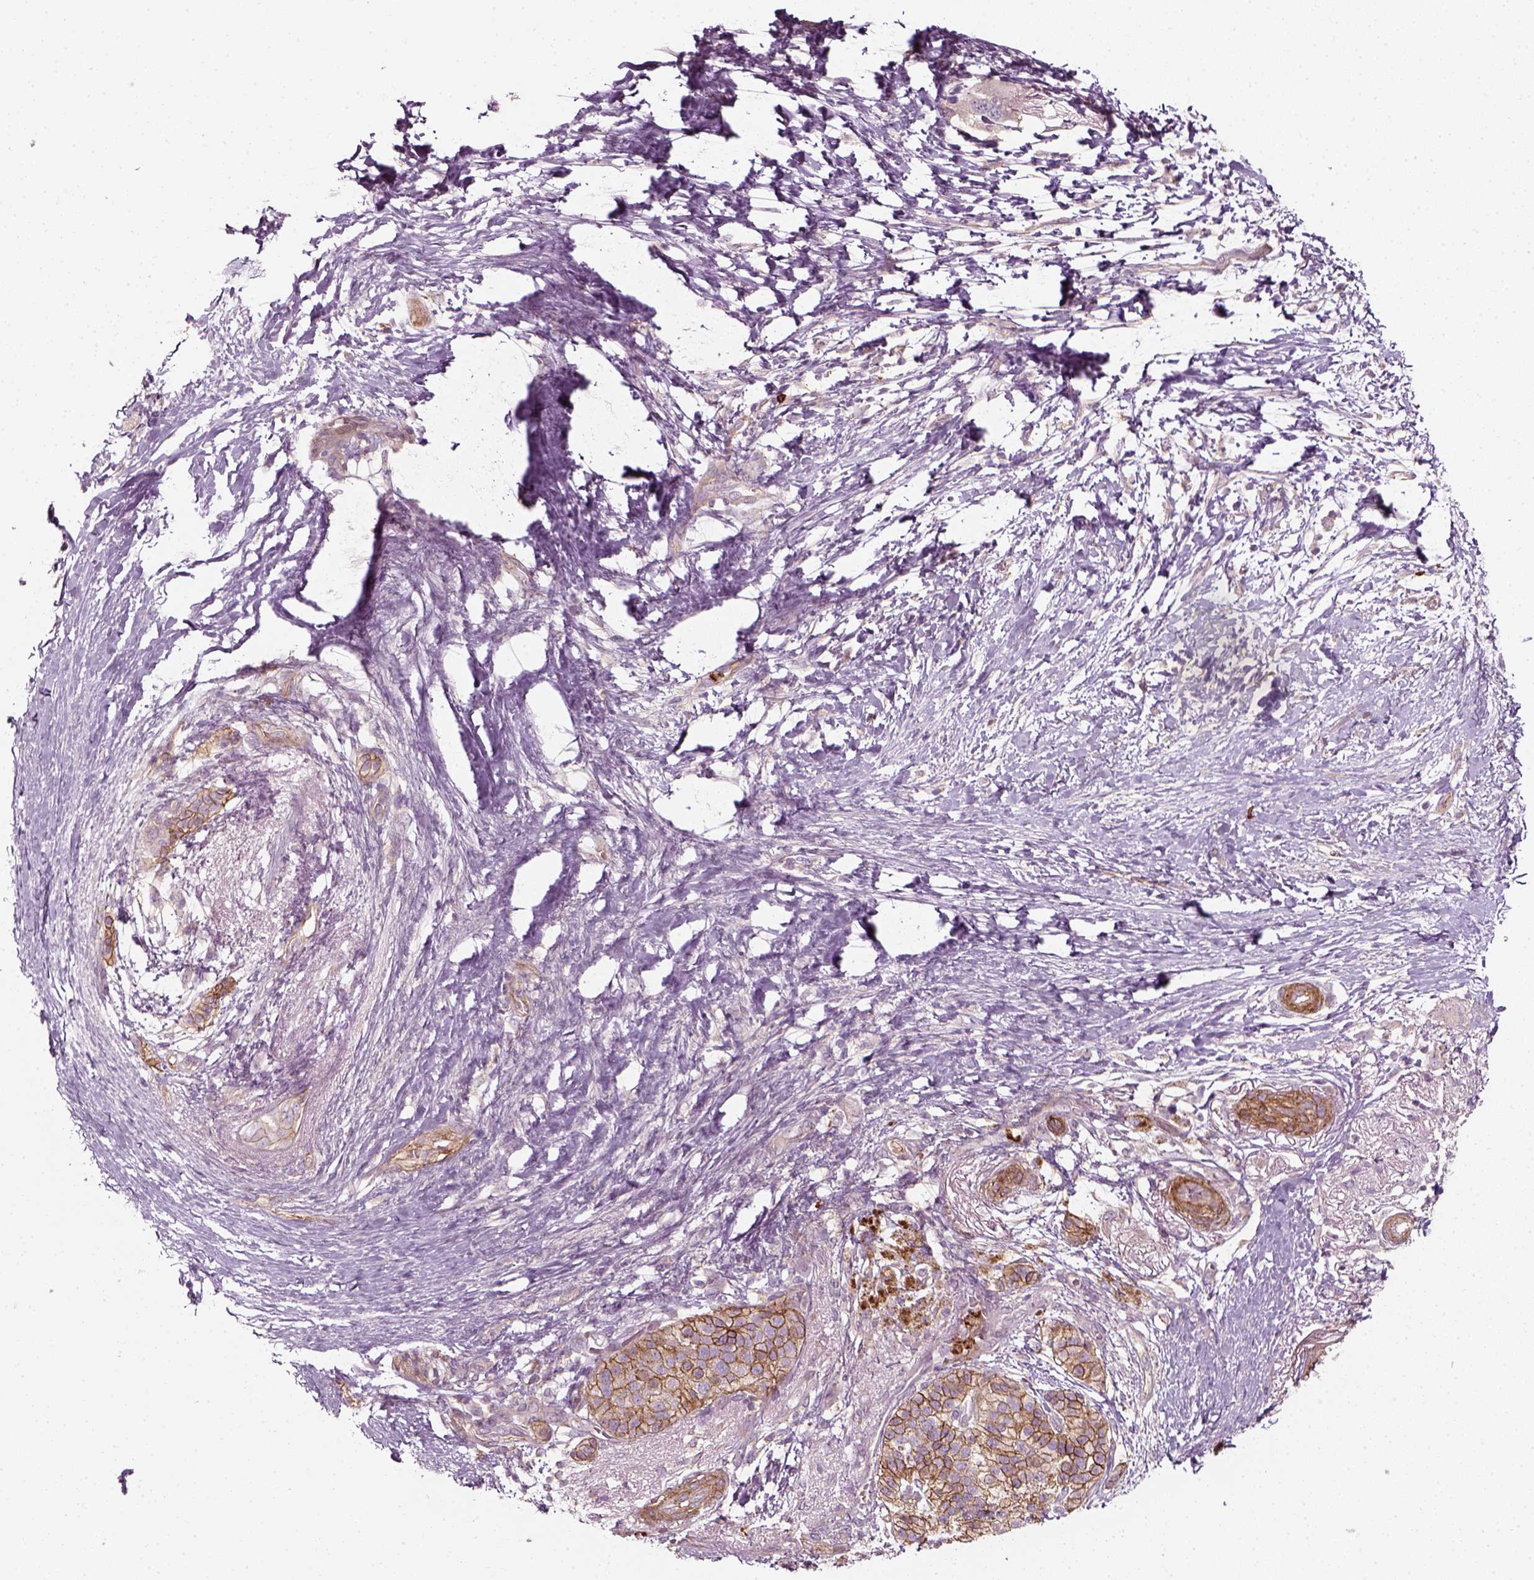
{"staining": {"intensity": "moderate", "quantity": ">75%", "location": "cytoplasmic/membranous"}, "tissue": "pancreatic cancer", "cell_type": "Tumor cells", "image_type": "cancer", "snomed": [{"axis": "morphology", "description": "Adenocarcinoma, NOS"}, {"axis": "topography", "description": "Pancreas"}], "caption": "There is medium levels of moderate cytoplasmic/membranous expression in tumor cells of adenocarcinoma (pancreatic), as demonstrated by immunohistochemical staining (brown color).", "gene": "NPTN", "patient": {"sex": "female", "age": 72}}